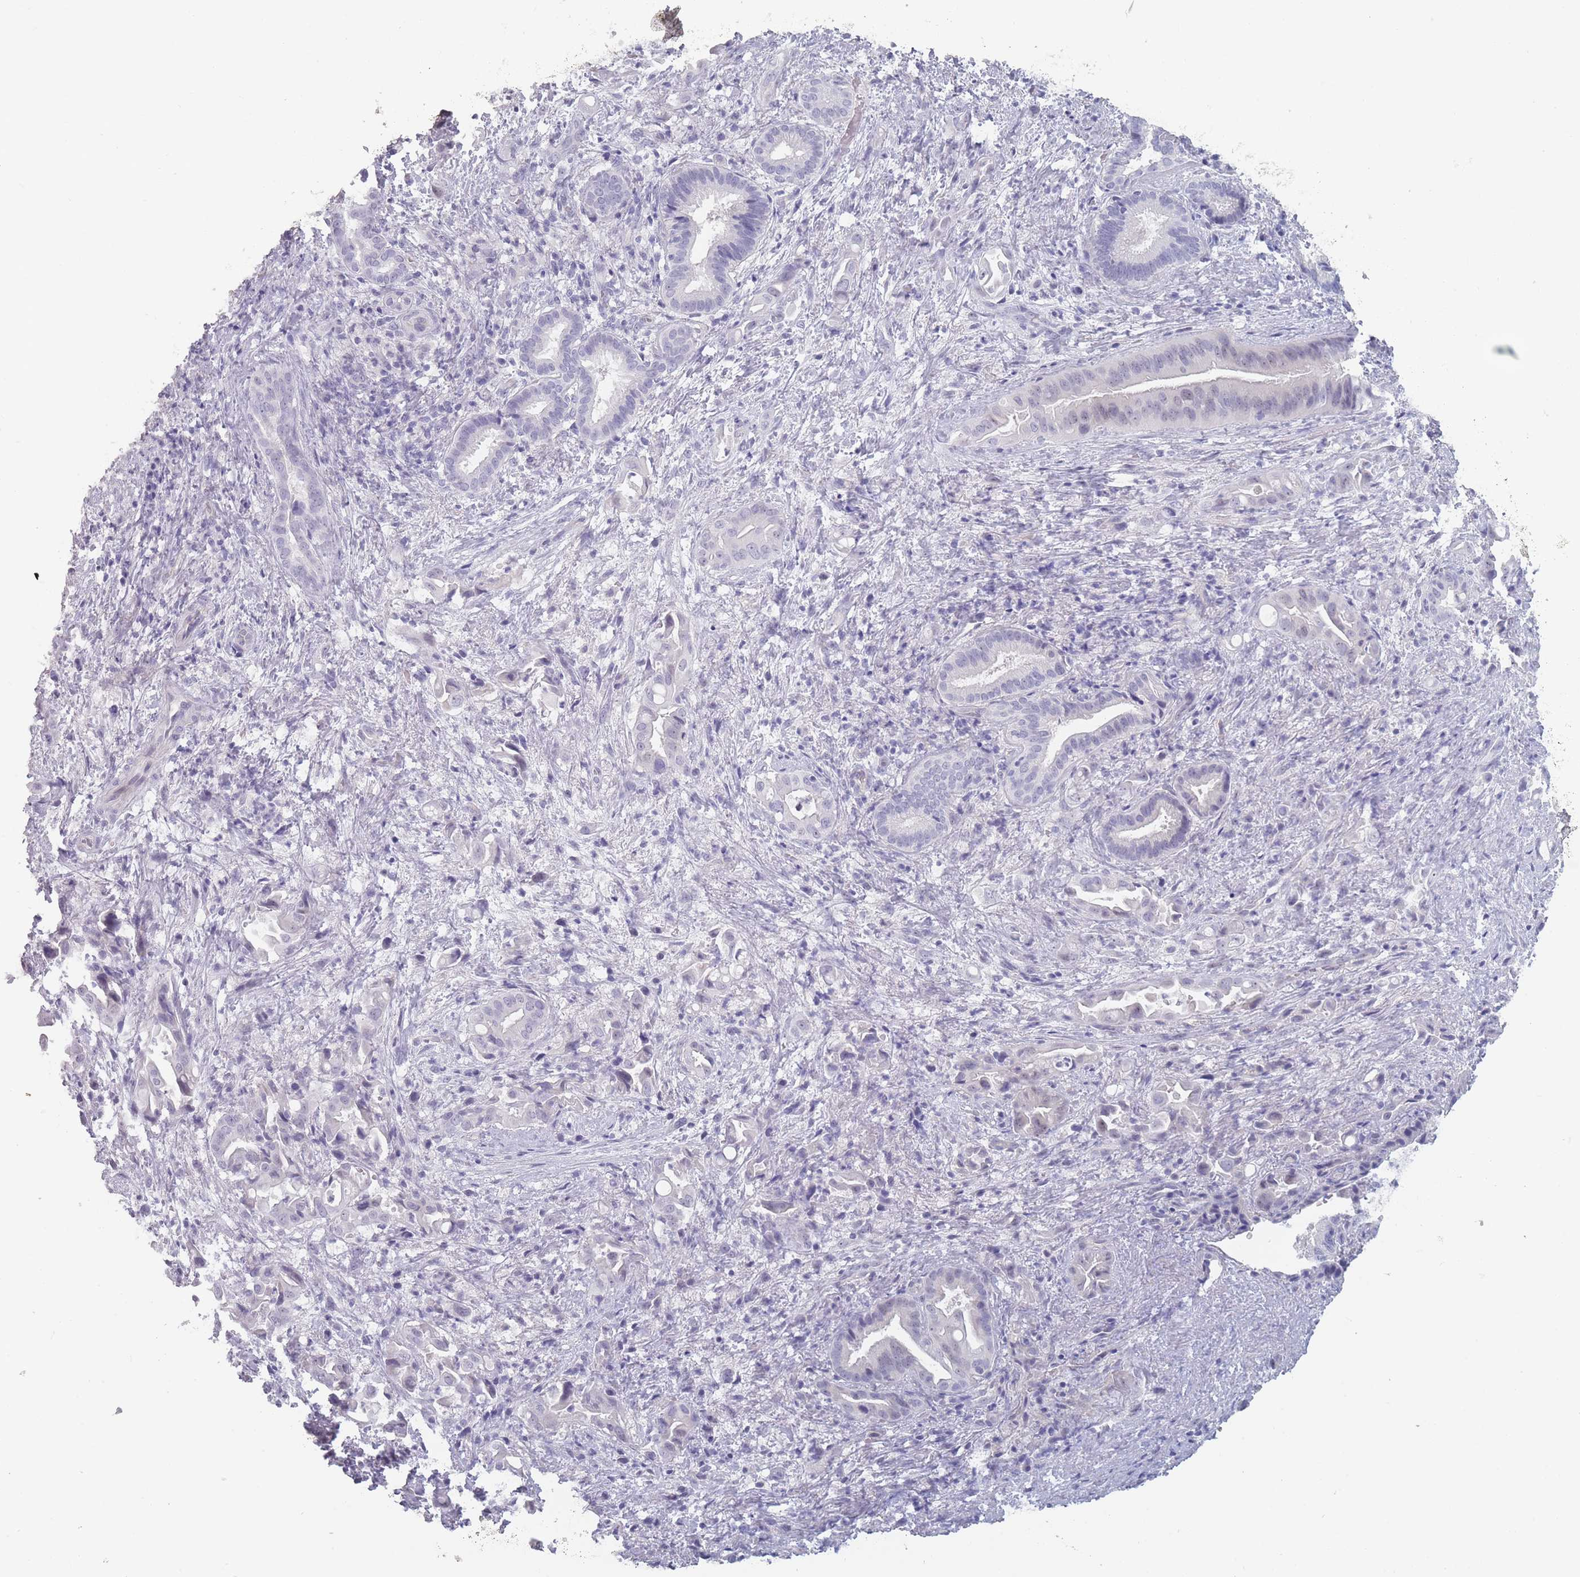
{"staining": {"intensity": "negative", "quantity": "none", "location": "none"}, "tissue": "liver cancer", "cell_type": "Tumor cells", "image_type": "cancer", "snomed": [{"axis": "morphology", "description": "Cholangiocarcinoma"}, {"axis": "topography", "description": "Liver"}], "caption": "The immunohistochemistry (IHC) image has no significant staining in tumor cells of liver cancer tissue.", "gene": "ROS1", "patient": {"sex": "female", "age": 68}}